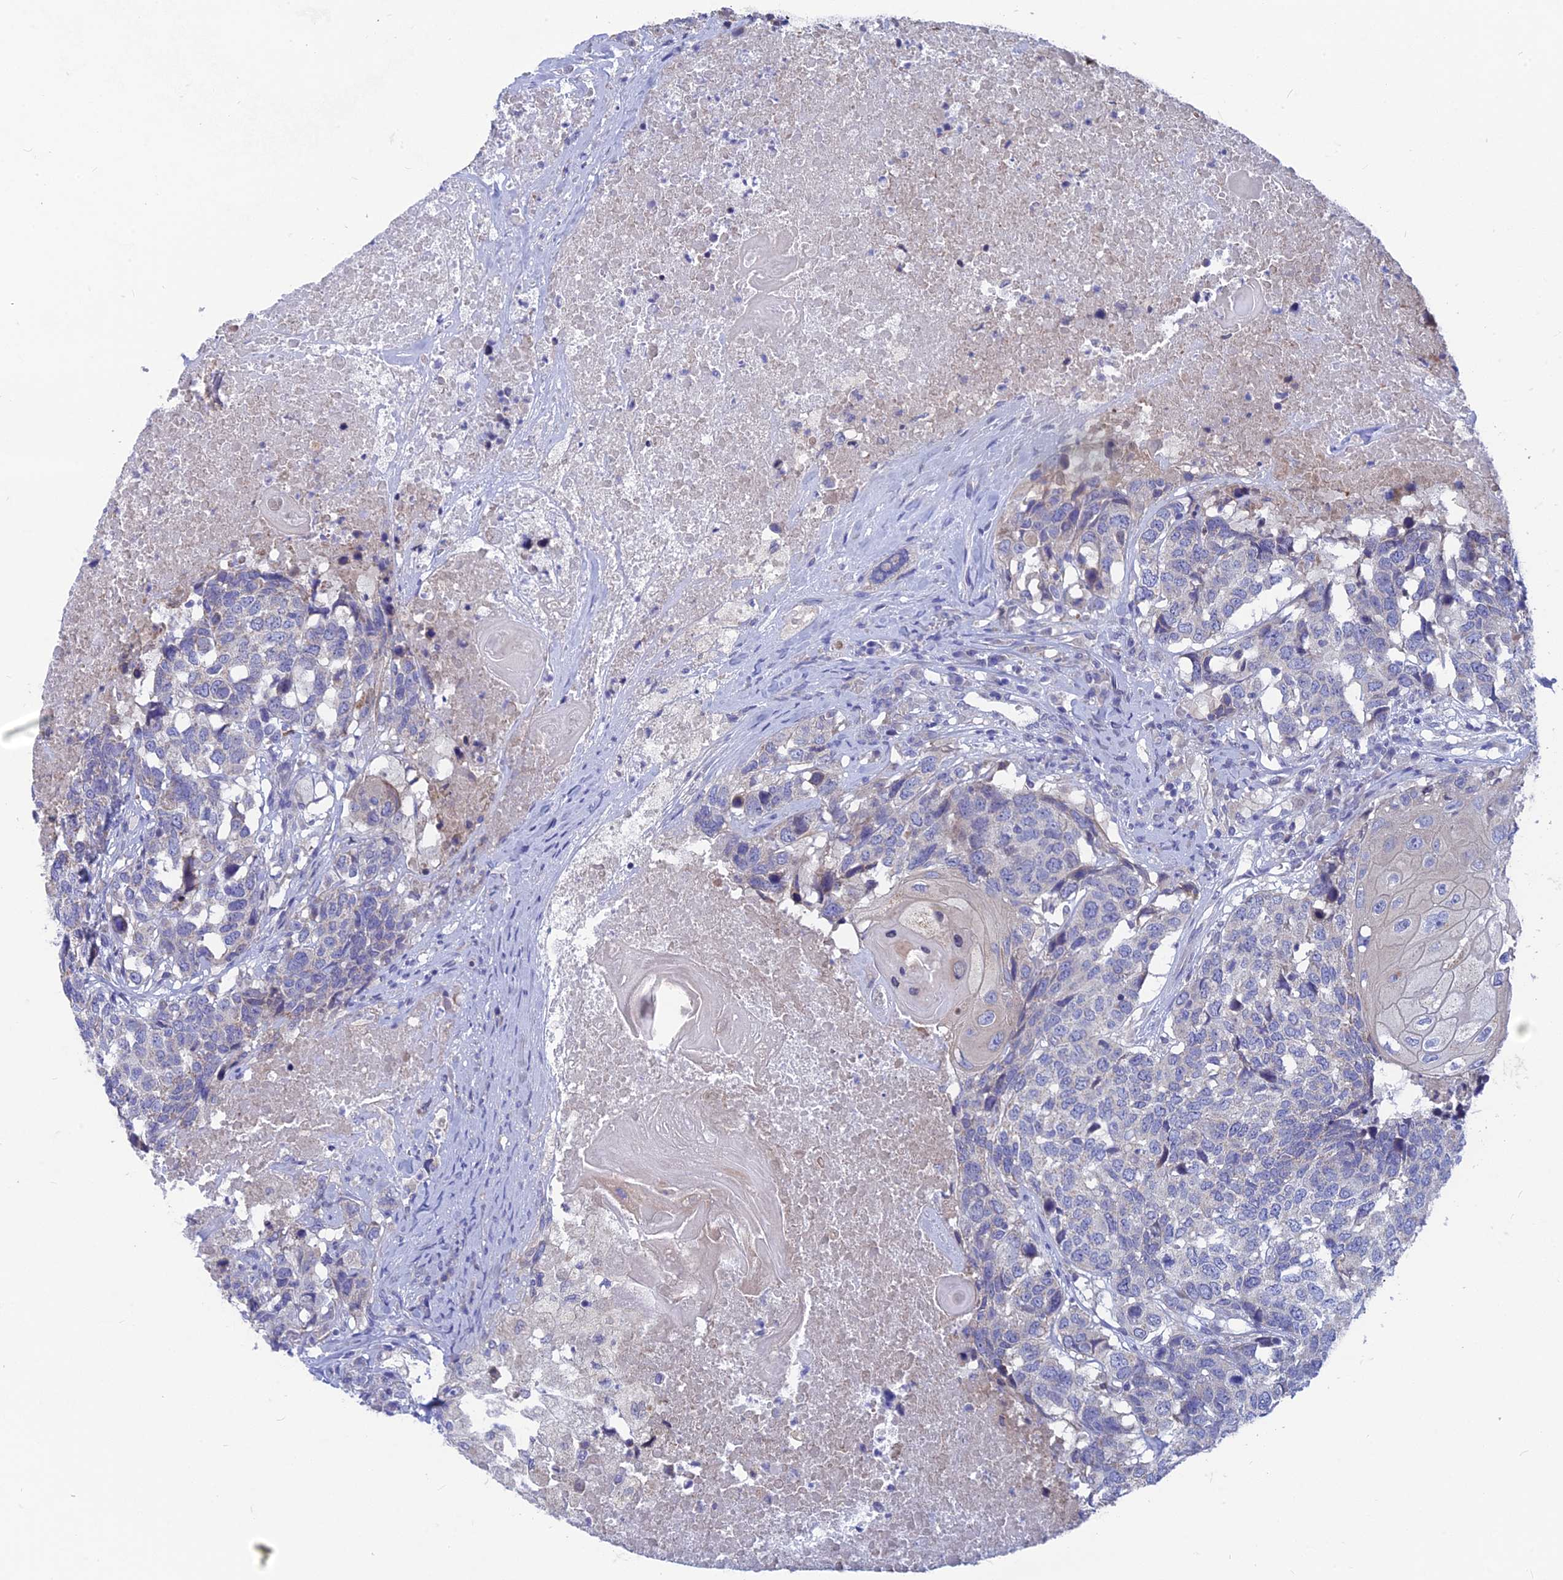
{"staining": {"intensity": "negative", "quantity": "none", "location": "none"}, "tissue": "head and neck cancer", "cell_type": "Tumor cells", "image_type": "cancer", "snomed": [{"axis": "morphology", "description": "Squamous cell carcinoma, NOS"}, {"axis": "topography", "description": "Head-Neck"}], "caption": "High power microscopy photomicrograph of an immunohistochemistry (IHC) micrograph of head and neck cancer (squamous cell carcinoma), revealing no significant expression in tumor cells.", "gene": "AK4", "patient": {"sex": "male", "age": 66}}